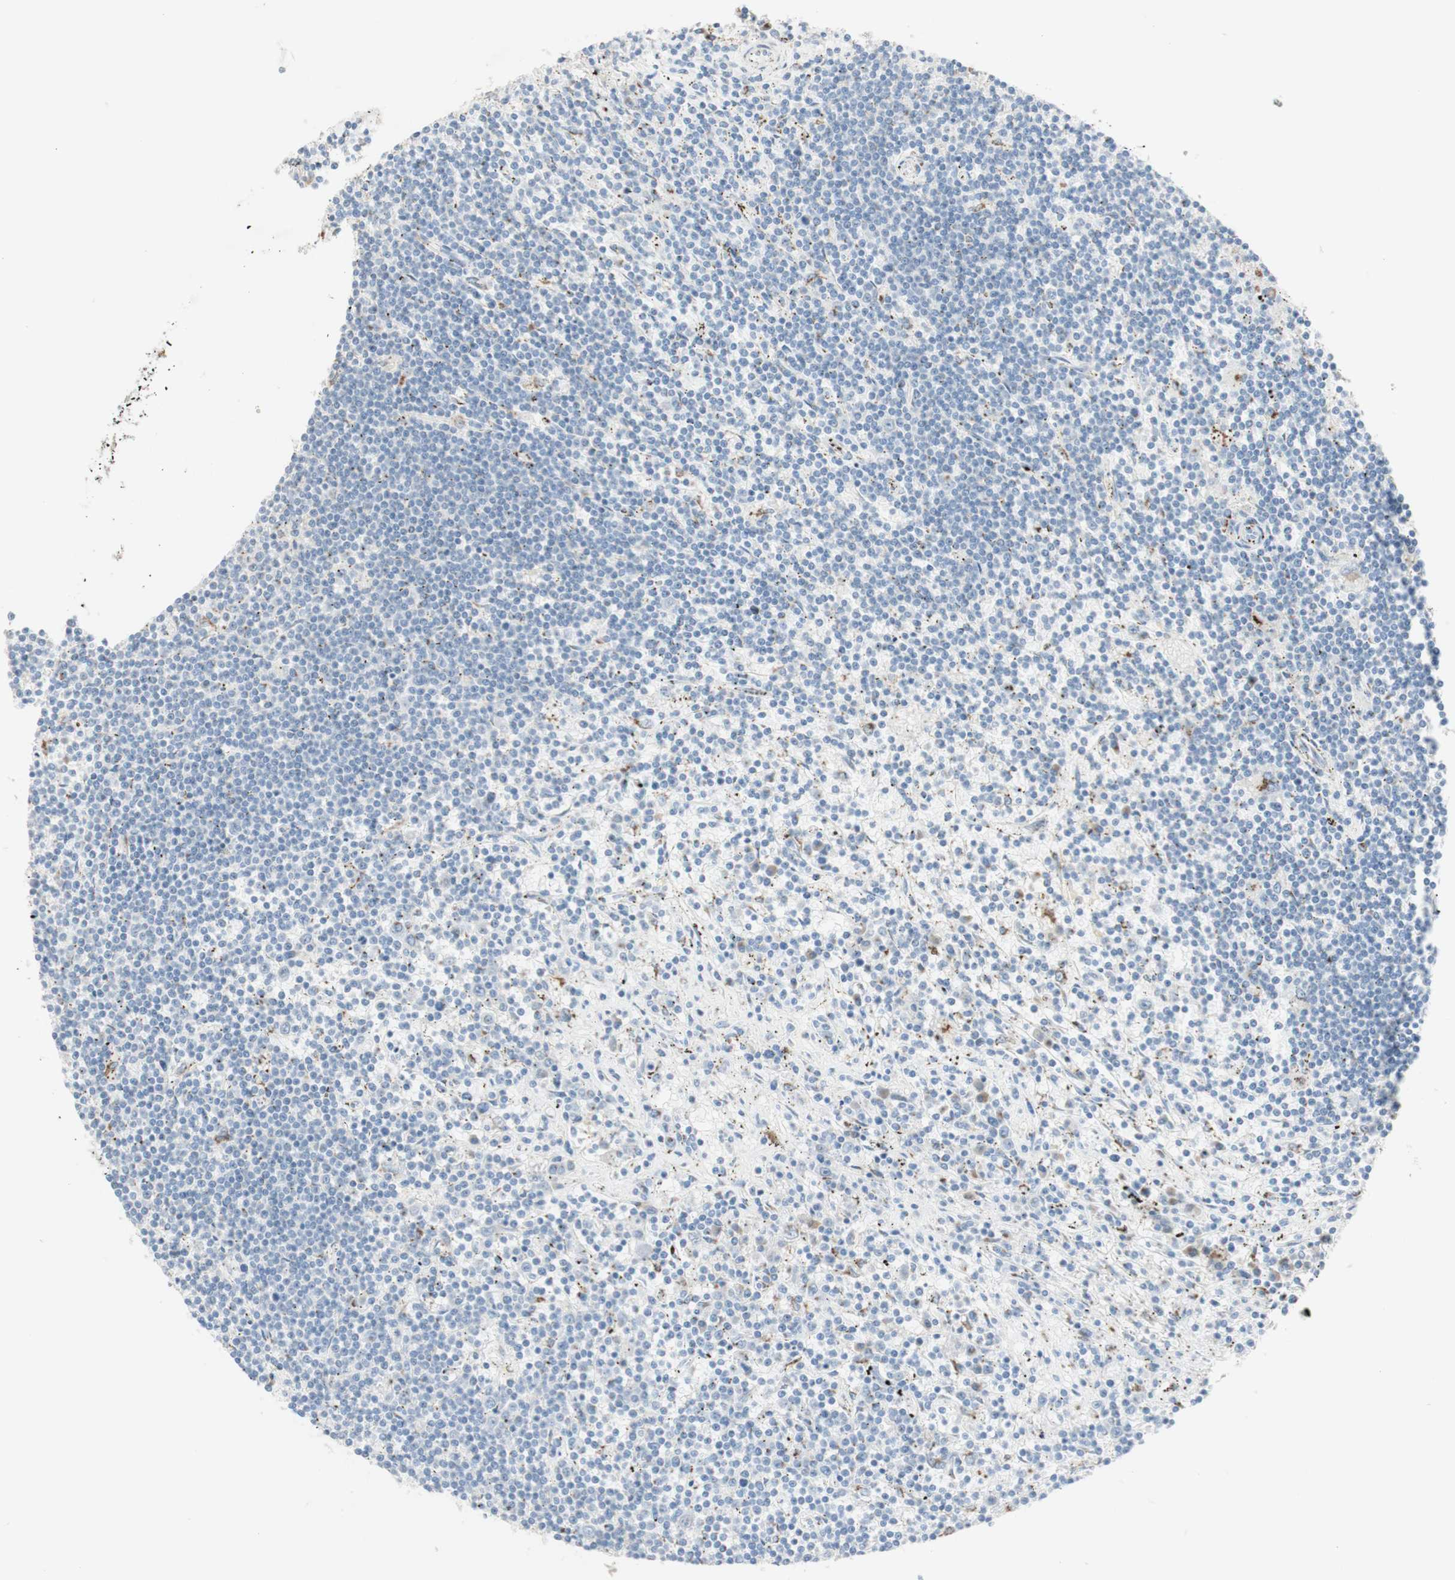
{"staining": {"intensity": "negative", "quantity": "none", "location": "none"}, "tissue": "lymphoma", "cell_type": "Tumor cells", "image_type": "cancer", "snomed": [{"axis": "morphology", "description": "Malignant lymphoma, non-Hodgkin's type, Low grade"}, {"axis": "topography", "description": "Spleen"}], "caption": "IHC of human lymphoma shows no expression in tumor cells.", "gene": "MANEA", "patient": {"sex": "male", "age": 76}}